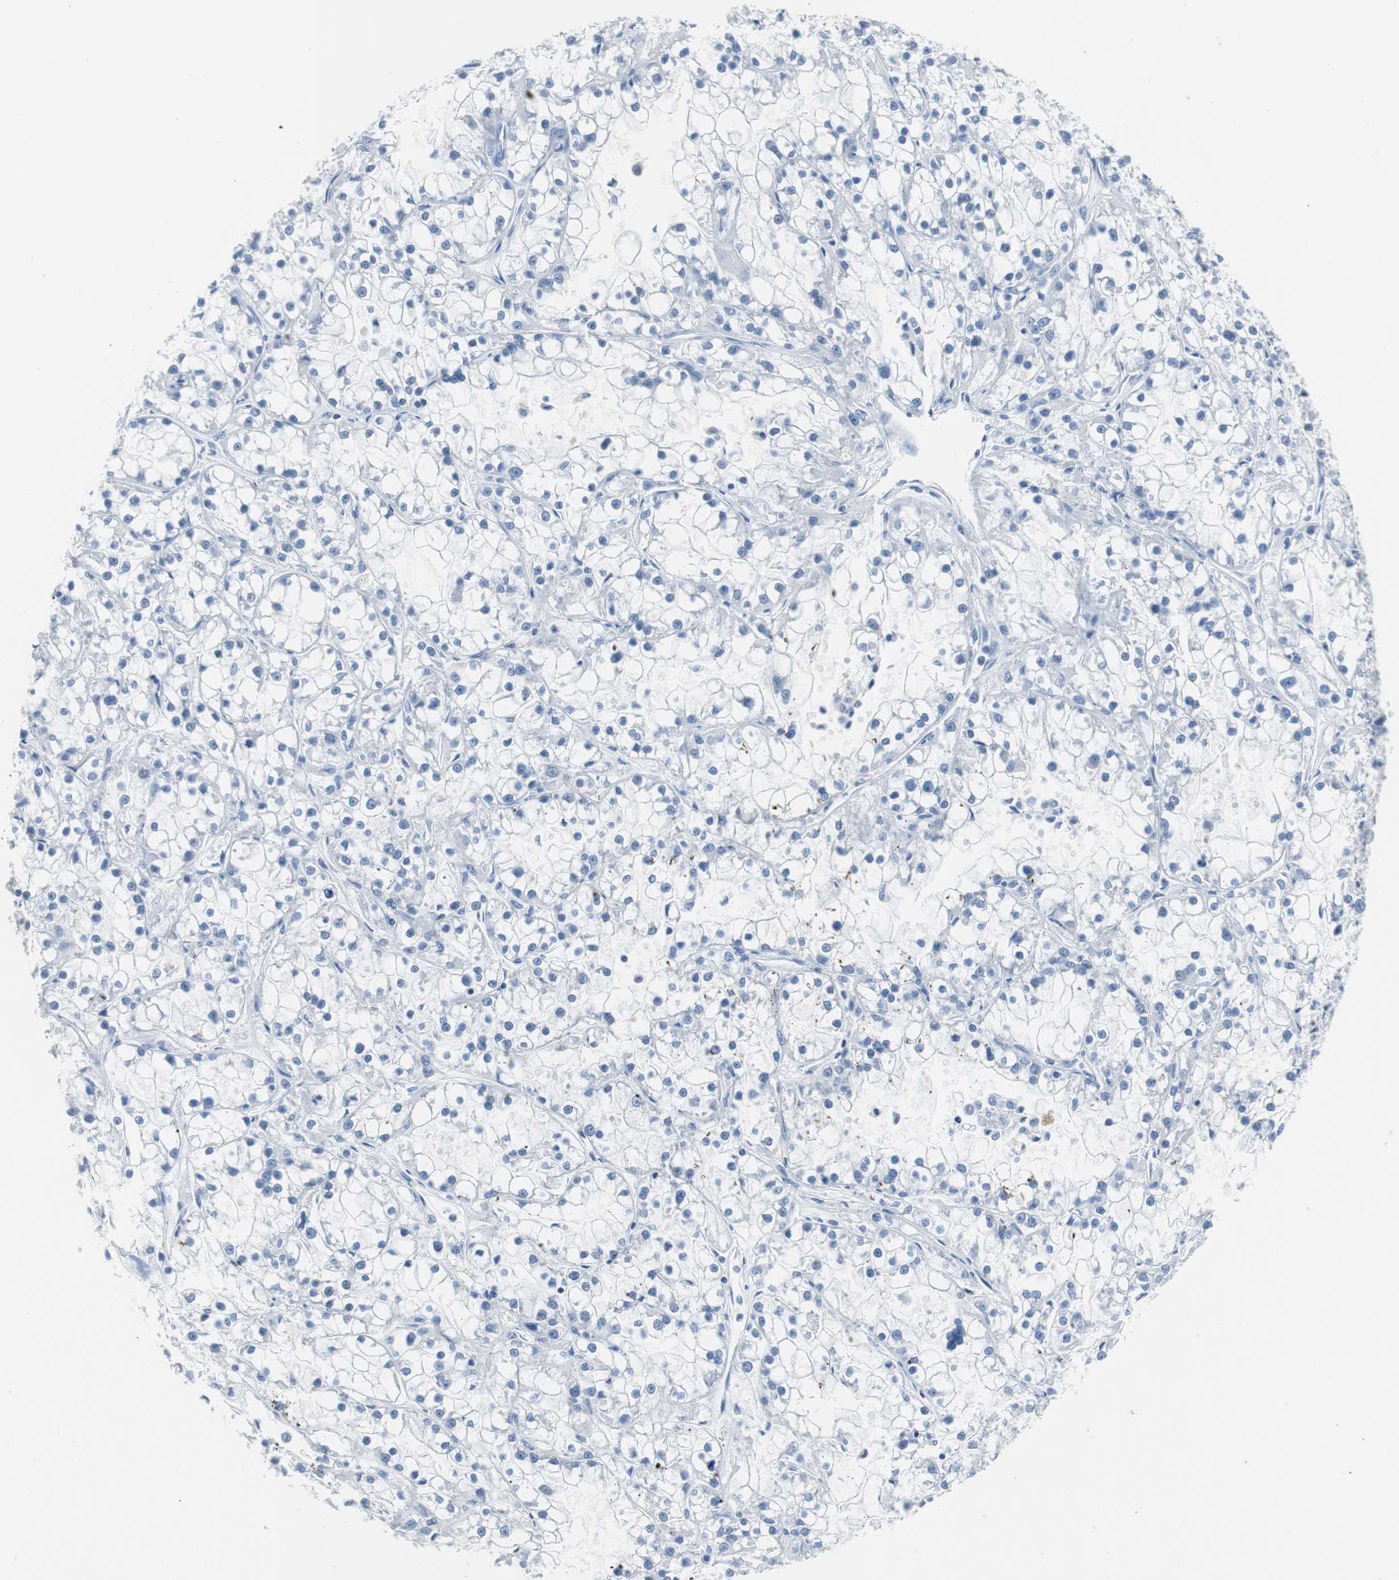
{"staining": {"intensity": "negative", "quantity": "none", "location": "none"}, "tissue": "renal cancer", "cell_type": "Tumor cells", "image_type": "cancer", "snomed": [{"axis": "morphology", "description": "Adenocarcinoma, NOS"}, {"axis": "topography", "description": "Kidney"}], "caption": "Tumor cells are negative for protein expression in human renal cancer.", "gene": "S100A7", "patient": {"sex": "female", "age": 52}}